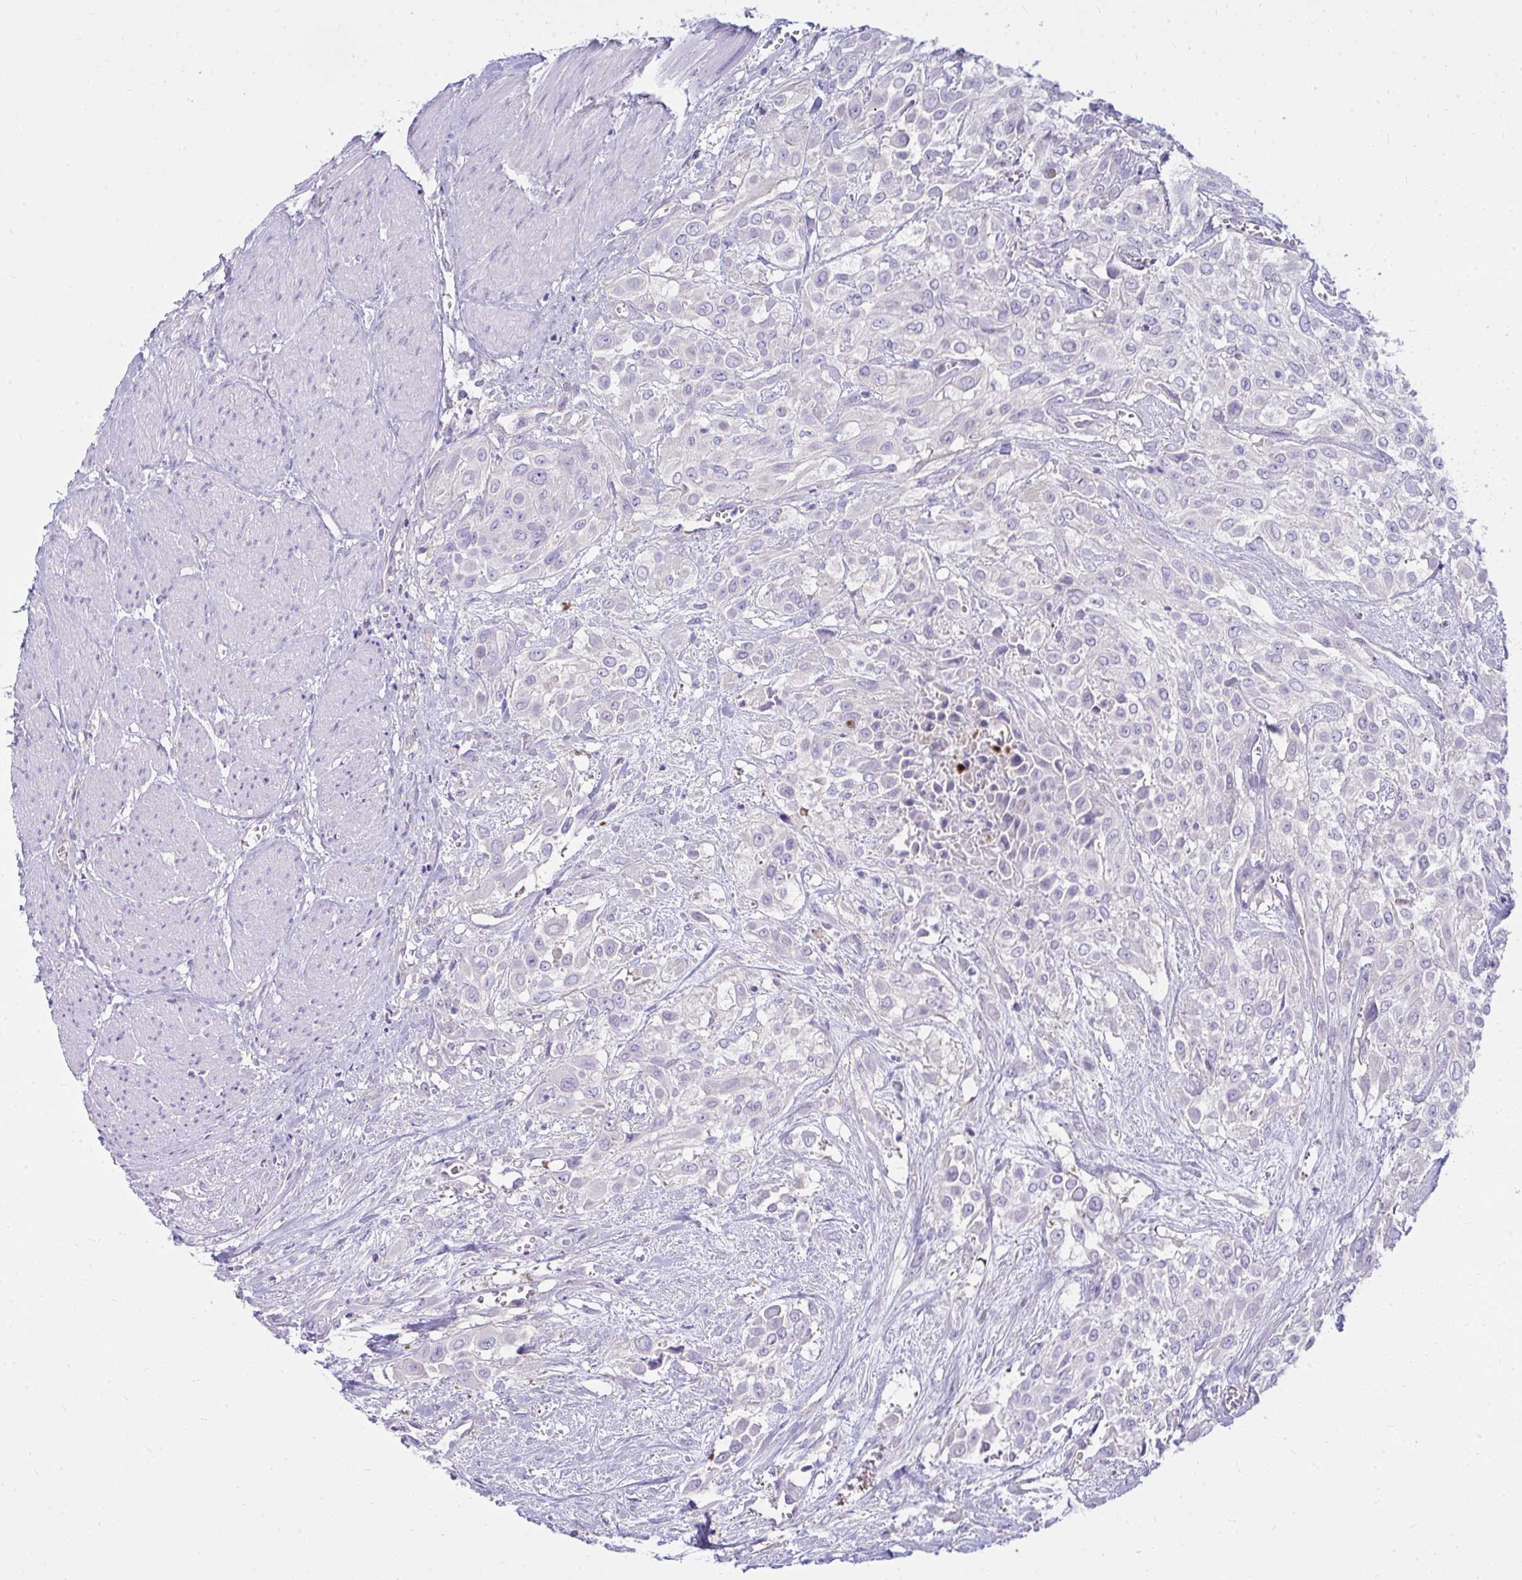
{"staining": {"intensity": "negative", "quantity": "none", "location": "none"}, "tissue": "urothelial cancer", "cell_type": "Tumor cells", "image_type": "cancer", "snomed": [{"axis": "morphology", "description": "Urothelial carcinoma, High grade"}, {"axis": "topography", "description": "Urinary bladder"}], "caption": "Immunohistochemistry image of human urothelial cancer stained for a protein (brown), which demonstrates no staining in tumor cells.", "gene": "LRRC36", "patient": {"sex": "male", "age": 57}}